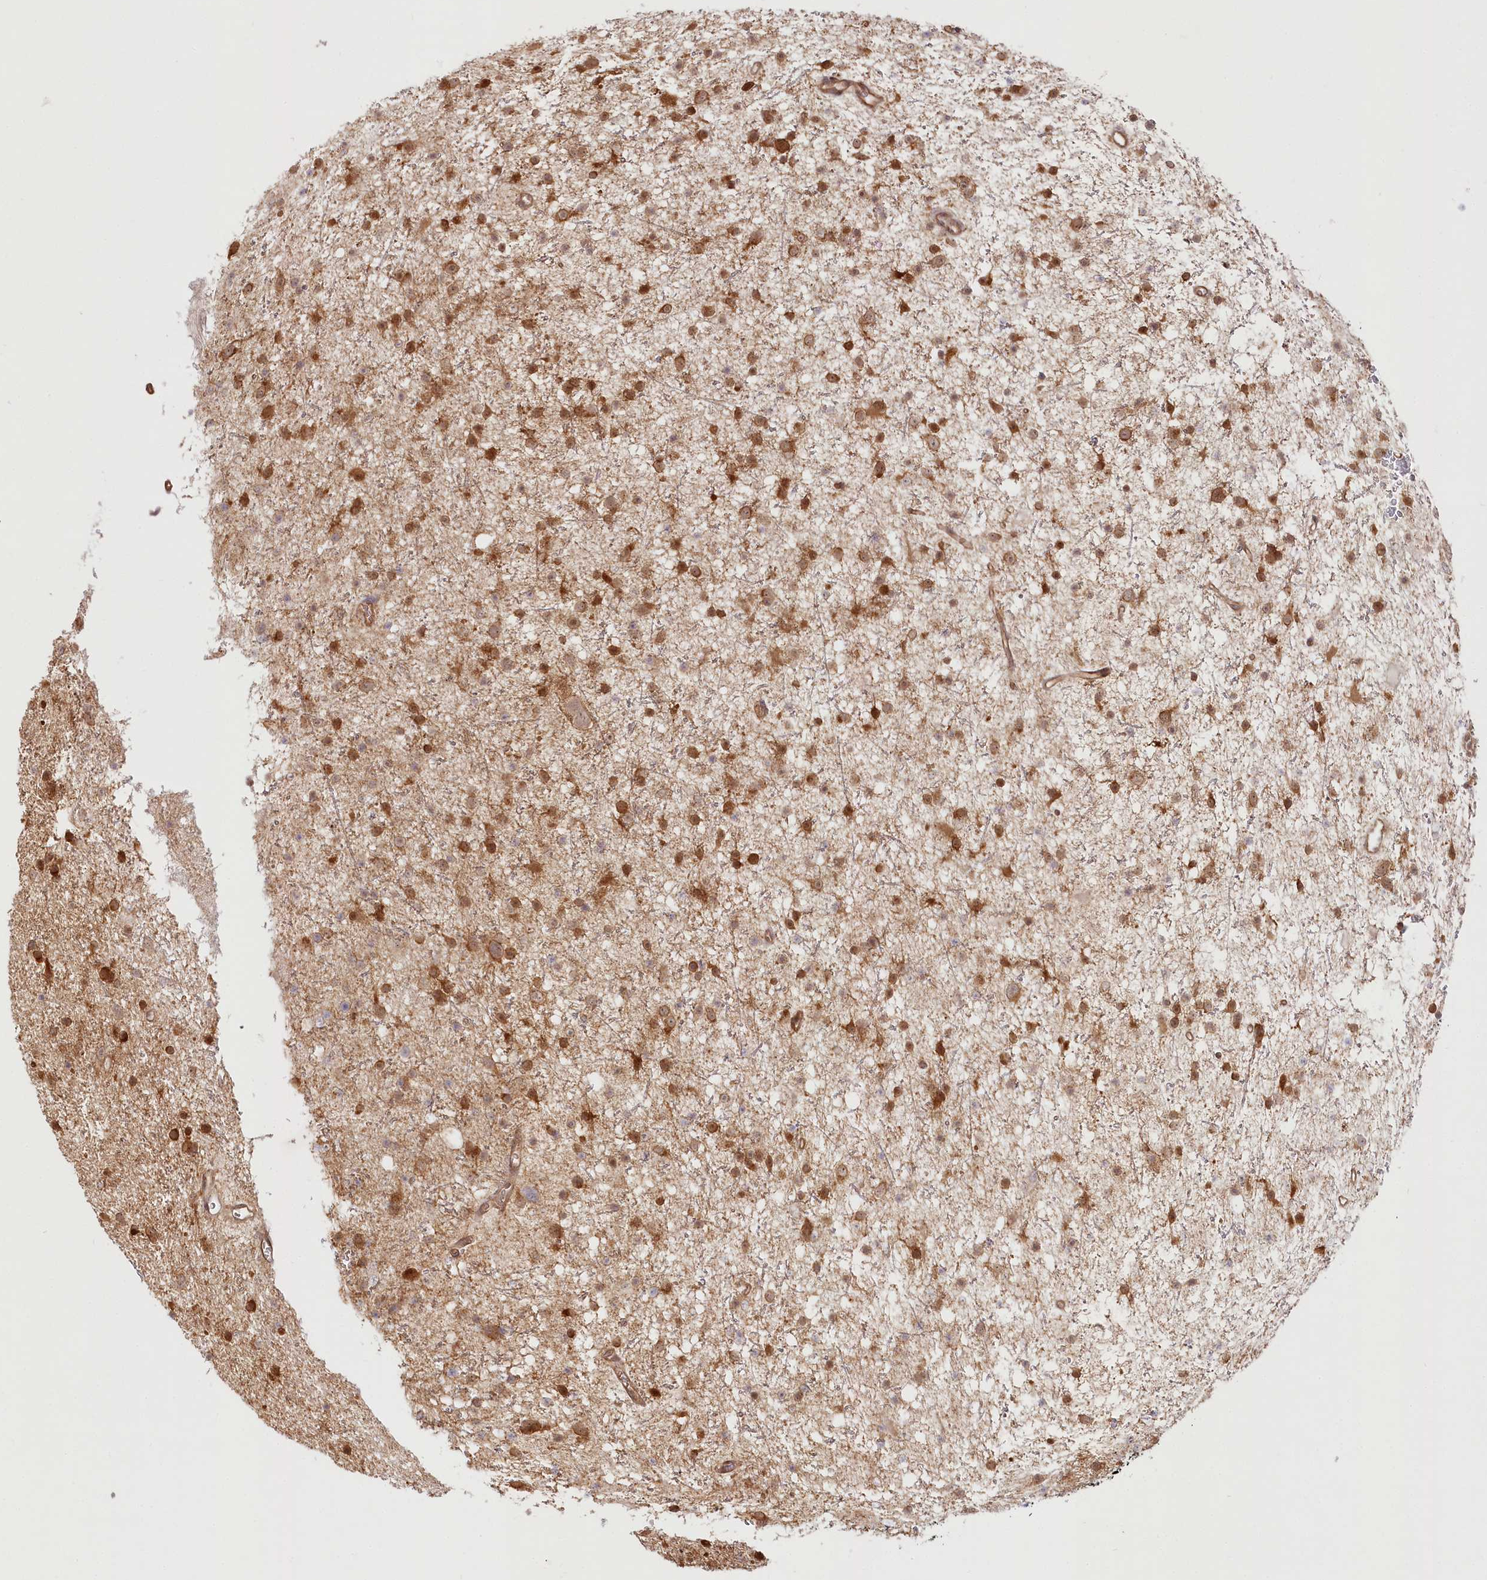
{"staining": {"intensity": "moderate", "quantity": "25%-75%", "location": "cytoplasmic/membranous"}, "tissue": "glioma", "cell_type": "Tumor cells", "image_type": "cancer", "snomed": [{"axis": "morphology", "description": "Glioma, malignant, Low grade"}, {"axis": "topography", "description": "Cerebral cortex"}], "caption": "Malignant glioma (low-grade) stained with a brown dye exhibits moderate cytoplasmic/membranous positive staining in about 25%-75% of tumor cells.", "gene": "INPP4B", "patient": {"sex": "female", "age": 39}}